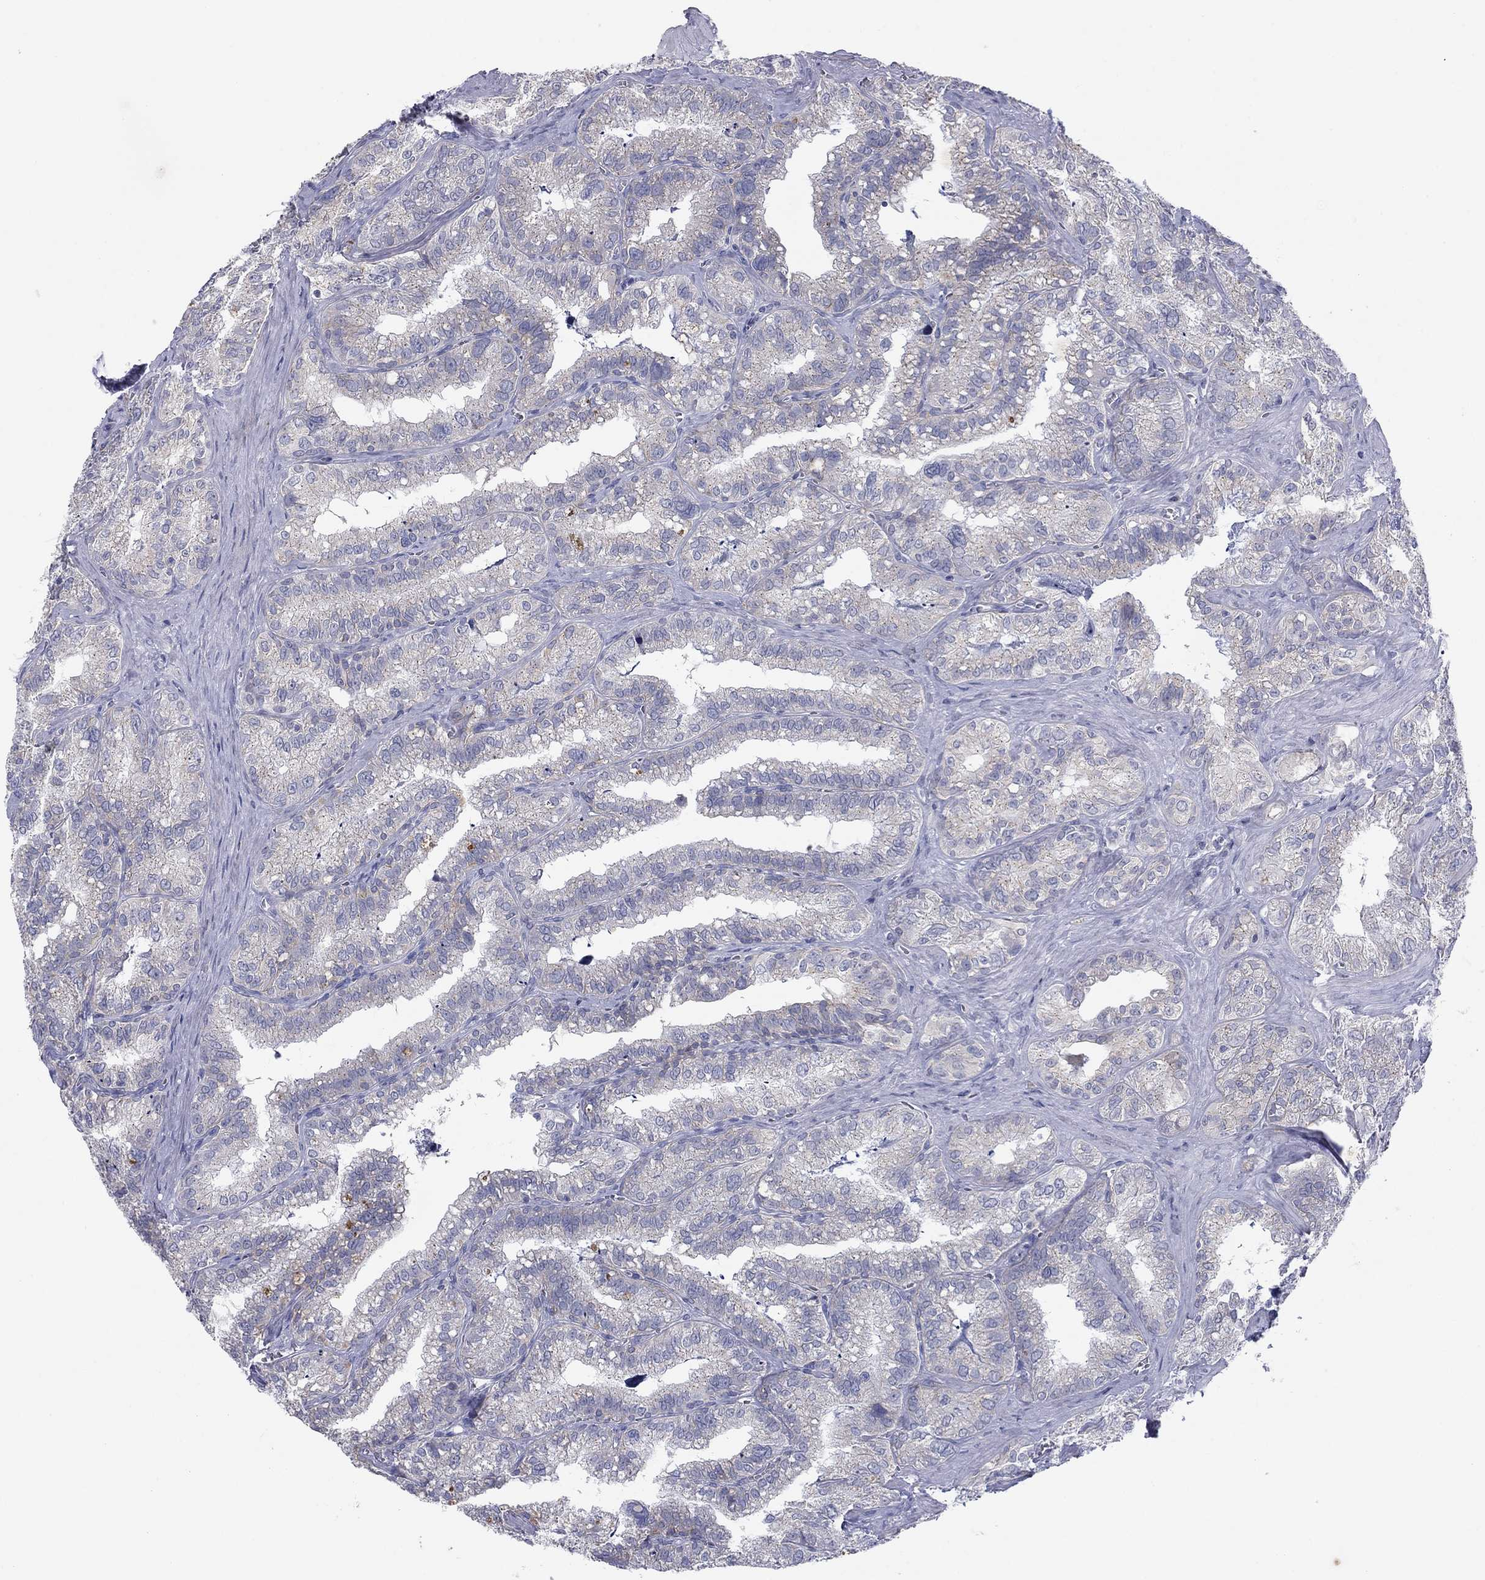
{"staining": {"intensity": "negative", "quantity": "none", "location": "none"}, "tissue": "seminal vesicle", "cell_type": "Glandular cells", "image_type": "normal", "snomed": [{"axis": "morphology", "description": "Normal tissue, NOS"}, {"axis": "topography", "description": "Seminal veicle"}], "caption": "Immunohistochemistry (IHC) histopathology image of benign seminal vesicle stained for a protein (brown), which shows no staining in glandular cells.", "gene": "CNTNAP4", "patient": {"sex": "male", "age": 57}}